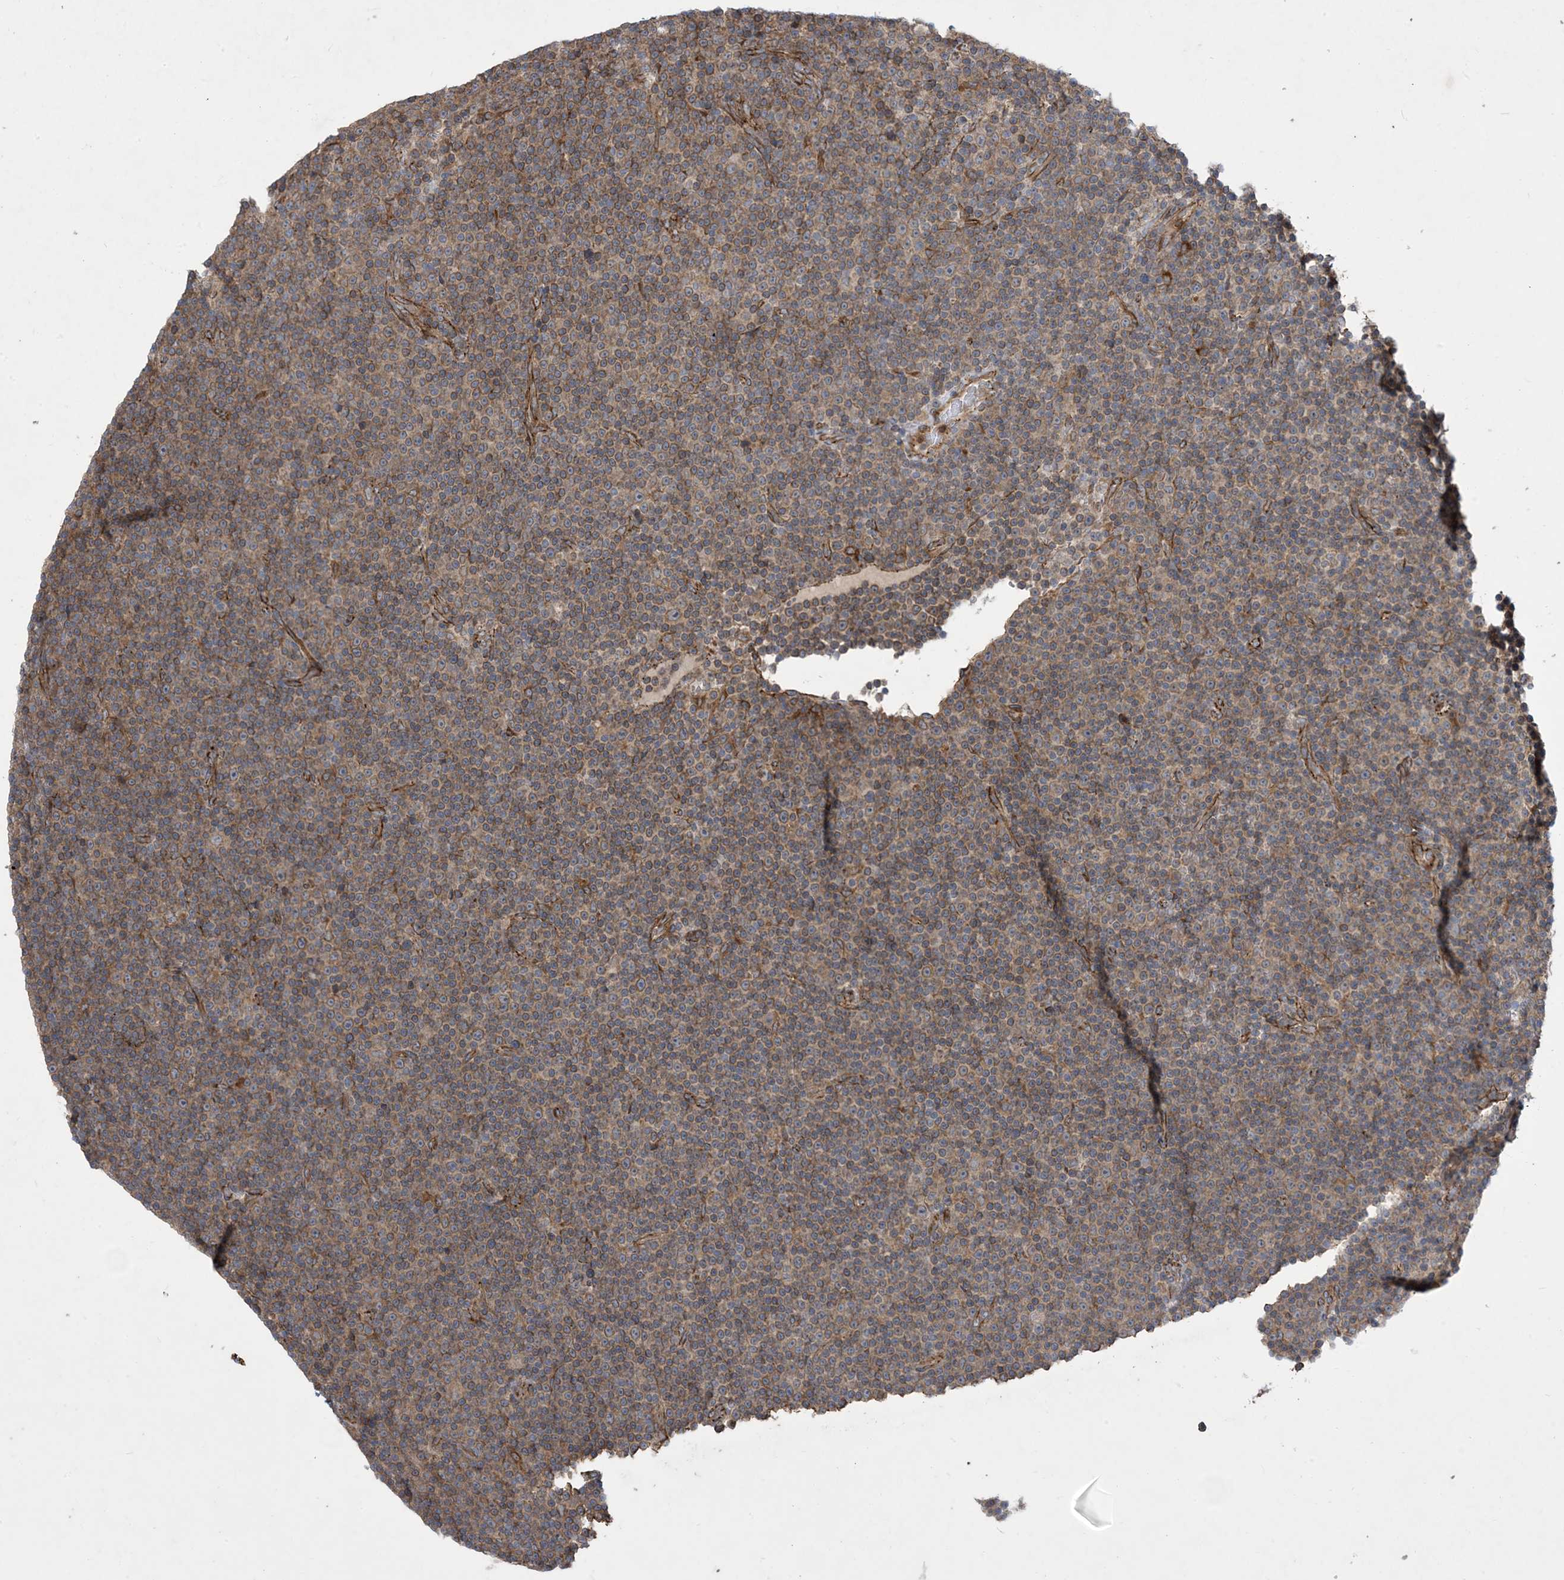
{"staining": {"intensity": "weak", "quantity": ">75%", "location": "cytoplasmic/membranous"}, "tissue": "lymphoma", "cell_type": "Tumor cells", "image_type": "cancer", "snomed": [{"axis": "morphology", "description": "Malignant lymphoma, non-Hodgkin's type, Low grade"}, {"axis": "topography", "description": "Lymph node"}], "caption": "Immunohistochemical staining of lymphoma demonstrates low levels of weak cytoplasmic/membranous protein staining in about >75% of tumor cells. Nuclei are stained in blue.", "gene": "OTOP1", "patient": {"sex": "female", "age": 67}}